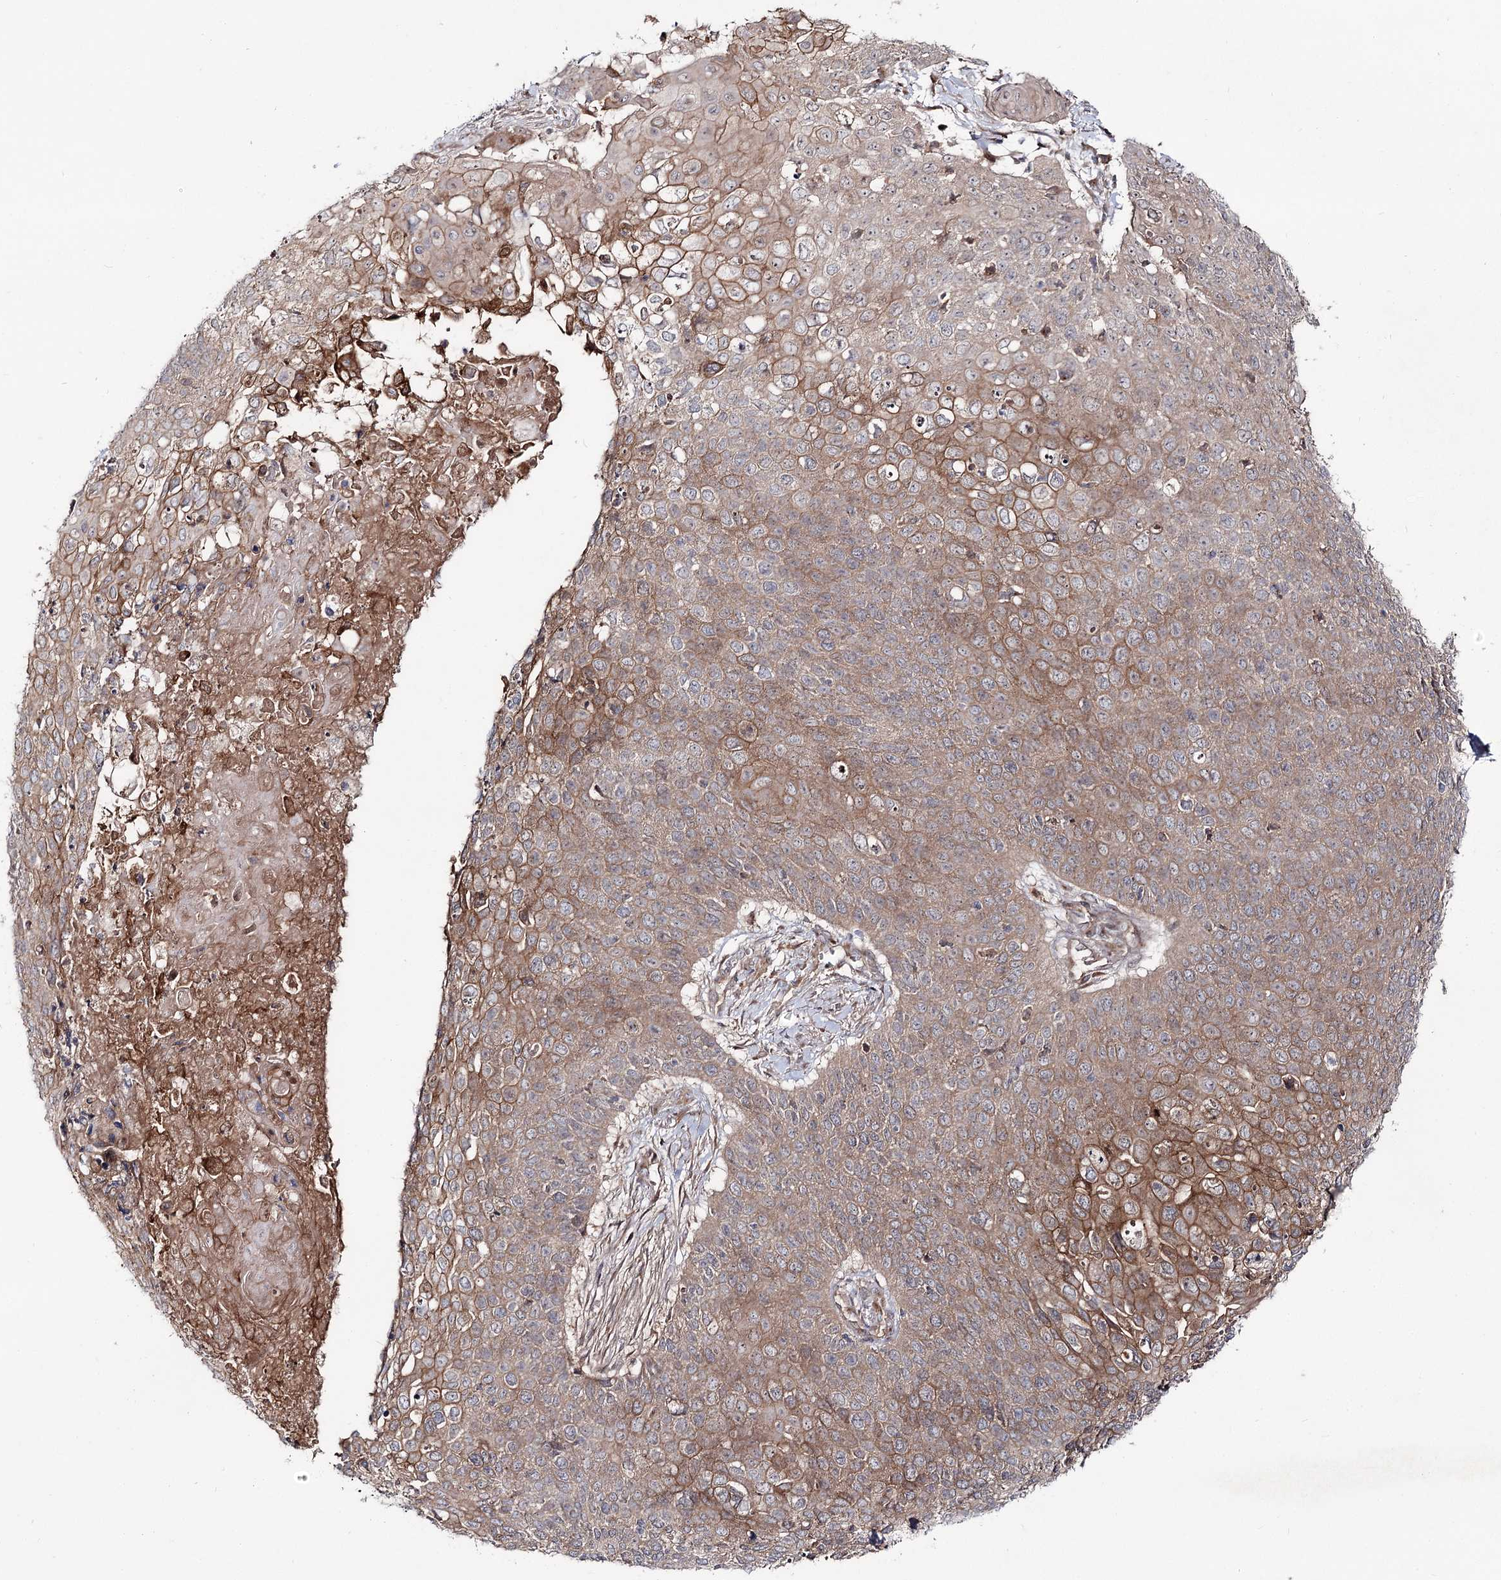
{"staining": {"intensity": "moderate", "quantity": ">75%", "location": "cytoplasmic/membranous"}, "tissue": "cervical cancer", "cell_type": "Tumor cells", "image_type": "cancer", "snomed": [{"axis": "morphology", "description": "Squamous cell carcinoma, NOS"}, {"axis": "topography", "description": "Cervix"}], "caption": "Tumor cells exhibit moderate cytoplasmic/membranous positivity in about >75% of cells in squamous cell carcinoma (cervical).", "gene": "C11orf80", "patient": {"sex": "female", "age": 39}}